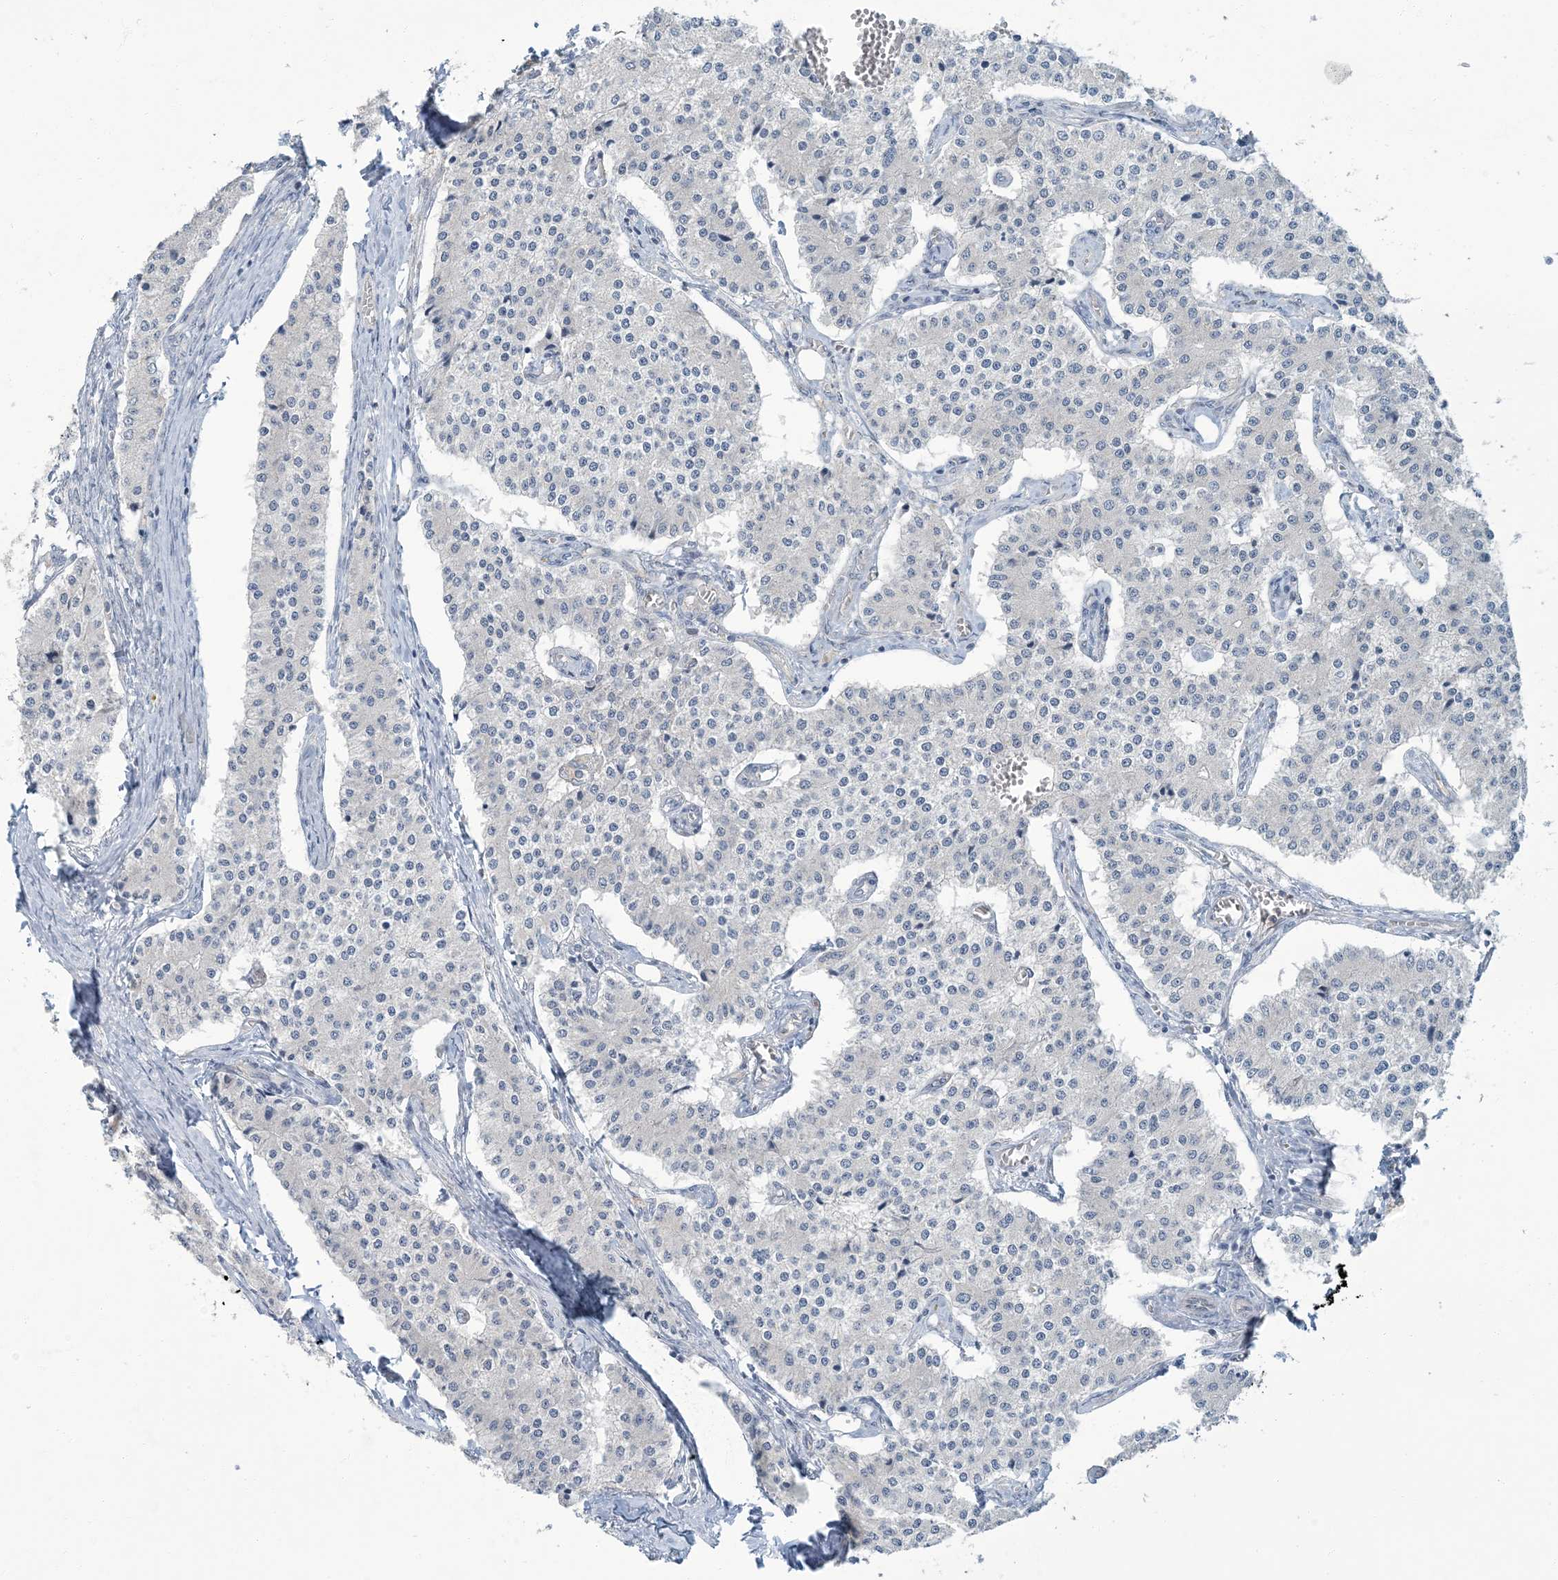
{"staining": {"intensity": "negative", "quantity": "none", "location": "none"}, "tissue": "carcinoid", "cell_type": "Tumor cells", "image_type": "cancer", "snomed": [{"axis": "morphology", "description": "Carcinoid, malignant, NOS"}, {"axis": "topography", "description": "Colon"}], "caption": "High power microscopy histopathology image of an immunohistochemistry photomicrograph of carcinoid, revealing no significant positivity in tumor cells.", "gene": "EPHA4", "patient": {"sex": "female", "age": 52}}